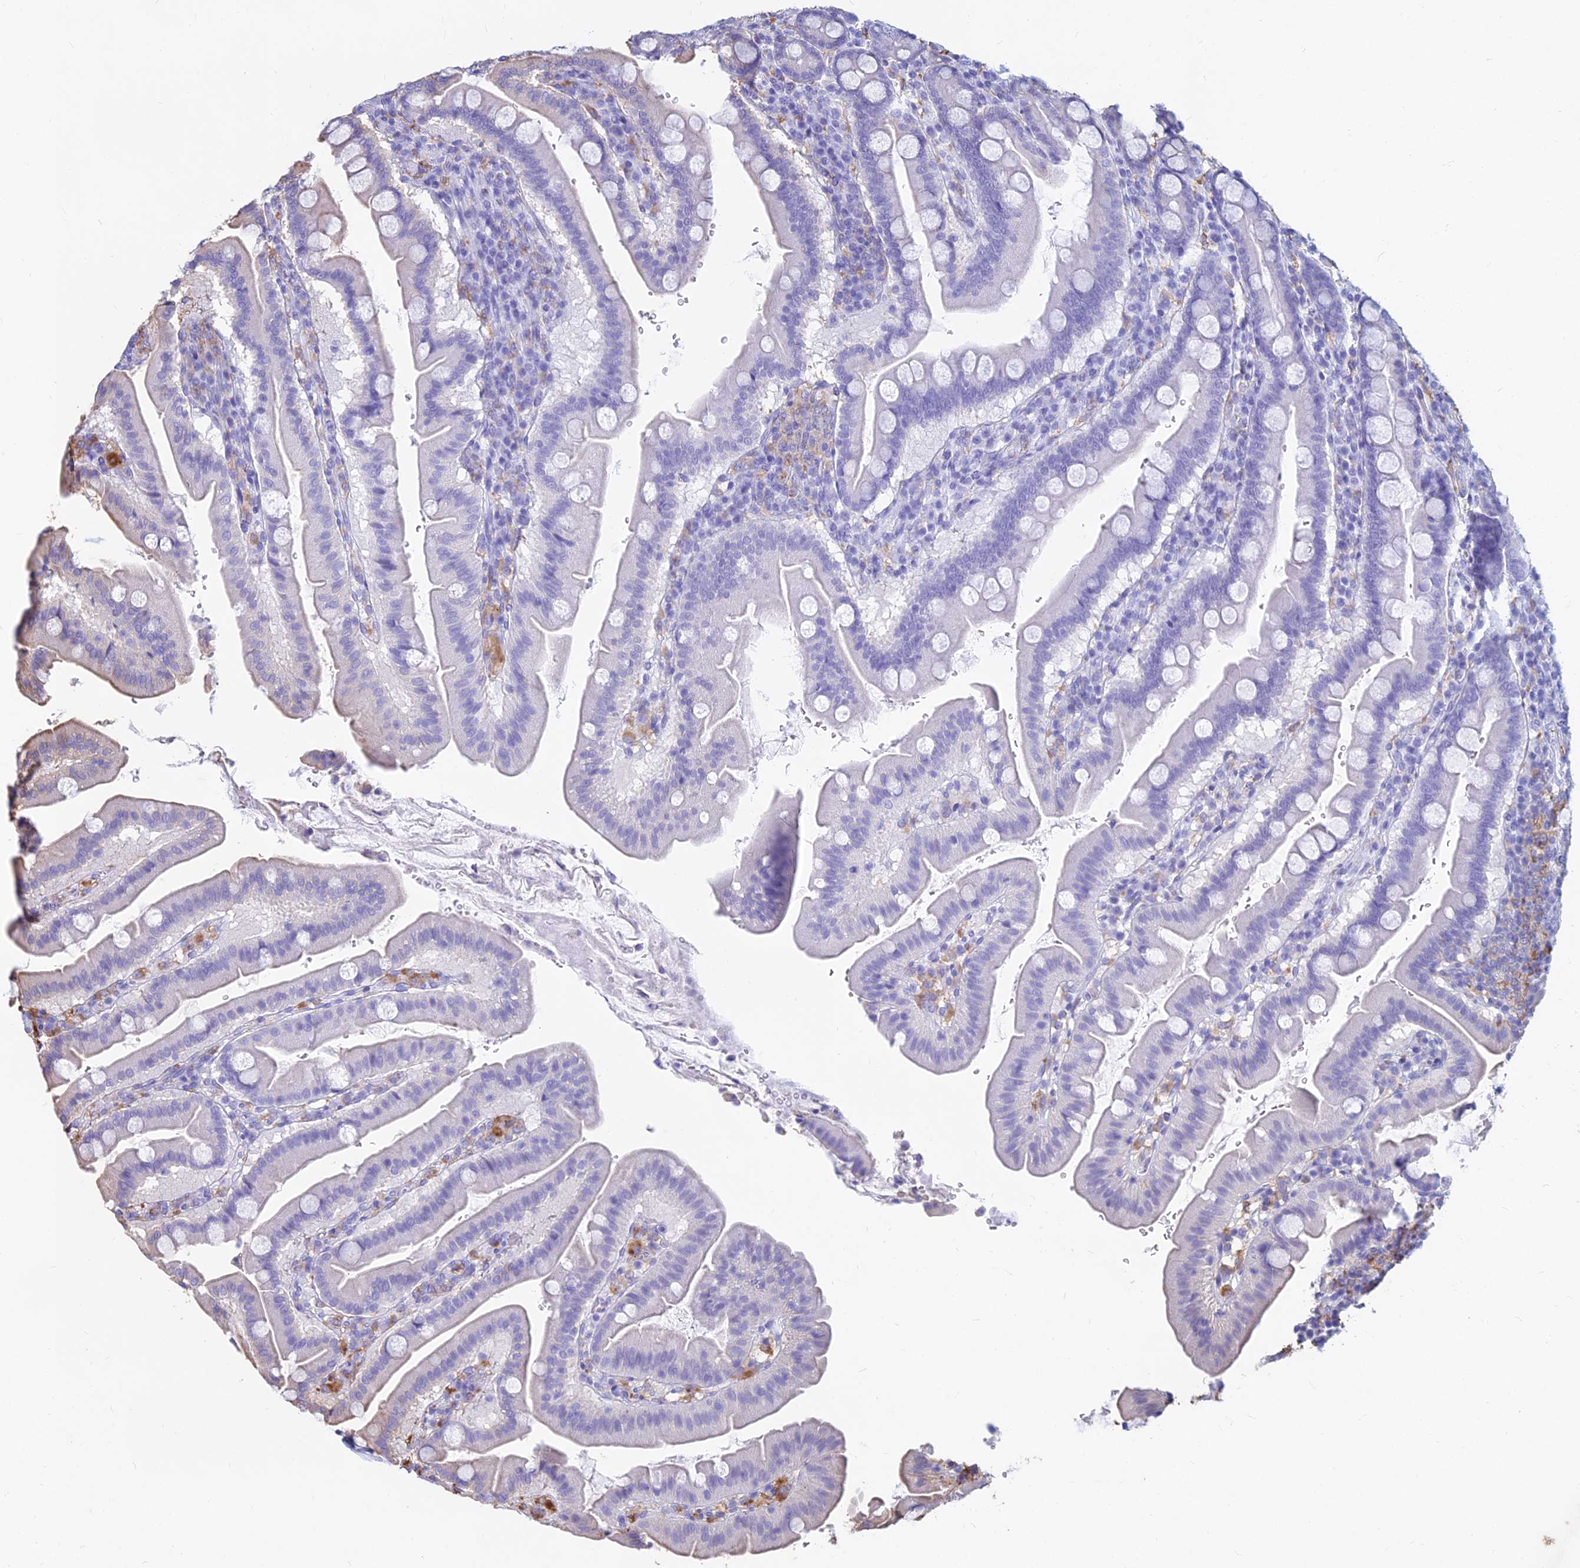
{"staining": {"intensity": "negative", "quantity": "none", "location": "none"}, "tissue": "duodenum", "cell_type": "Glandular cells", "image_type": "normal", "snomed": [{"axis": "morphology", "description": "Normal tissue, NOS"}, {"axis": "morphology", "description": "Adenocarcinoma, NOS"}, {"axis": "topography", "description": "Pancreas"}, {"axis": "topography", "description": "Duodenum"}], "caption": "Immunohistochemistry of benign duodenum displays no positivity in glandular cells.", "gene": "HLA", "patient": {"sex": "male", "age": 50}}